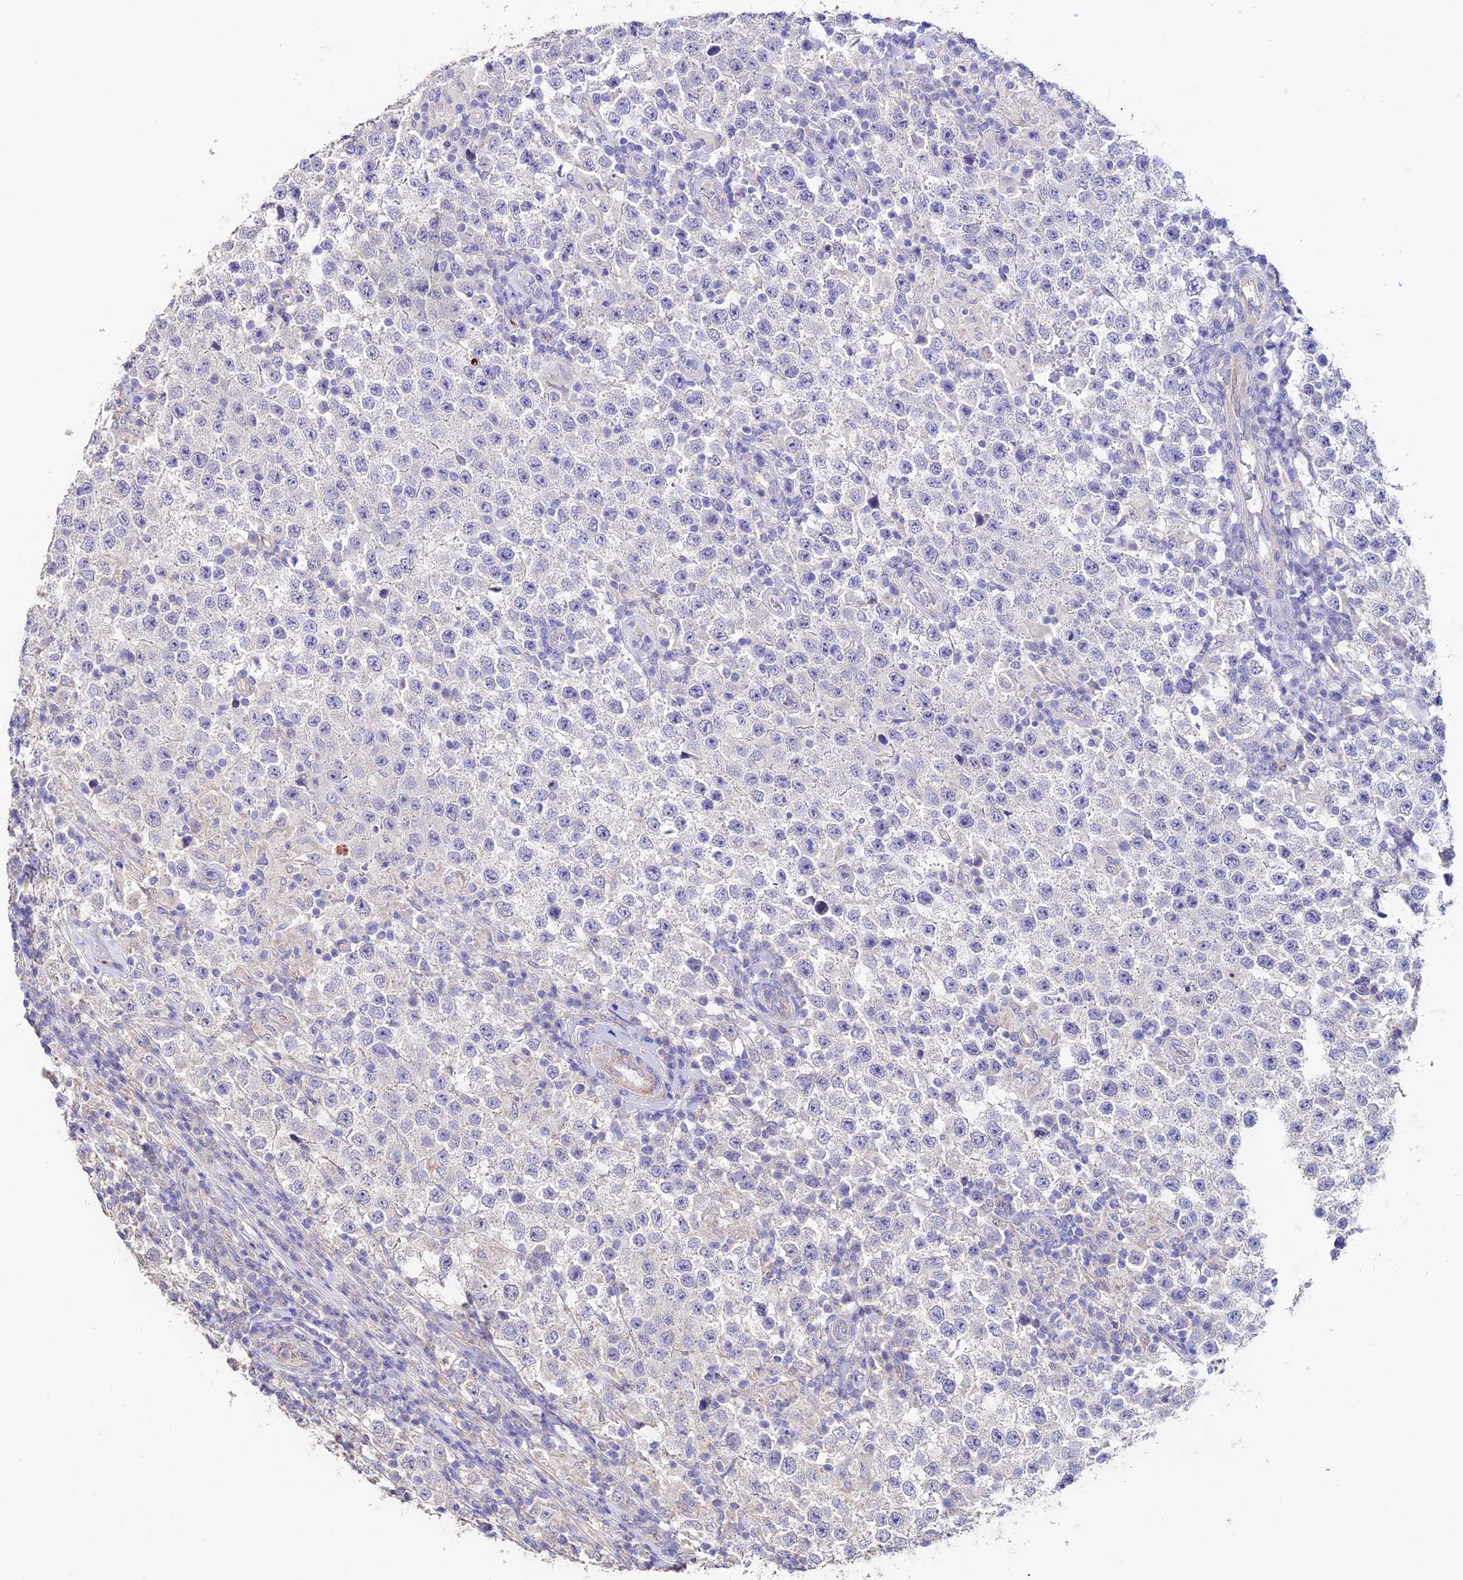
{"staining": {"intensity": "negative", "quantity": "none", "location": "none"}, "tissue": "testis cancer", "cell_type": "Tumor cells", "image_type": "cancer", "snomed": [{"axis": "morphology", "description": "Normal tissue, NOS"}, {"axis": "morphology", "description": "Urothelial carcinoma, High grade"}, {"axis": "morphology", "description": "Seminoma, NOS"}, {"axis": "morphology", "description": "Carcinoma, Embryonal, NOS"}, {"axis": "topography", "description": "Urinary bladder"}, {"axis": "topography", "description": "Testis"}], "caption": "The immunohistochemistry (IHC) micrograph has no significant expression in tumor cells of embryonal carcinoma (testis) tissue.", "gene": "ESM1", "patient": {"sex": "male", "age": 41}}